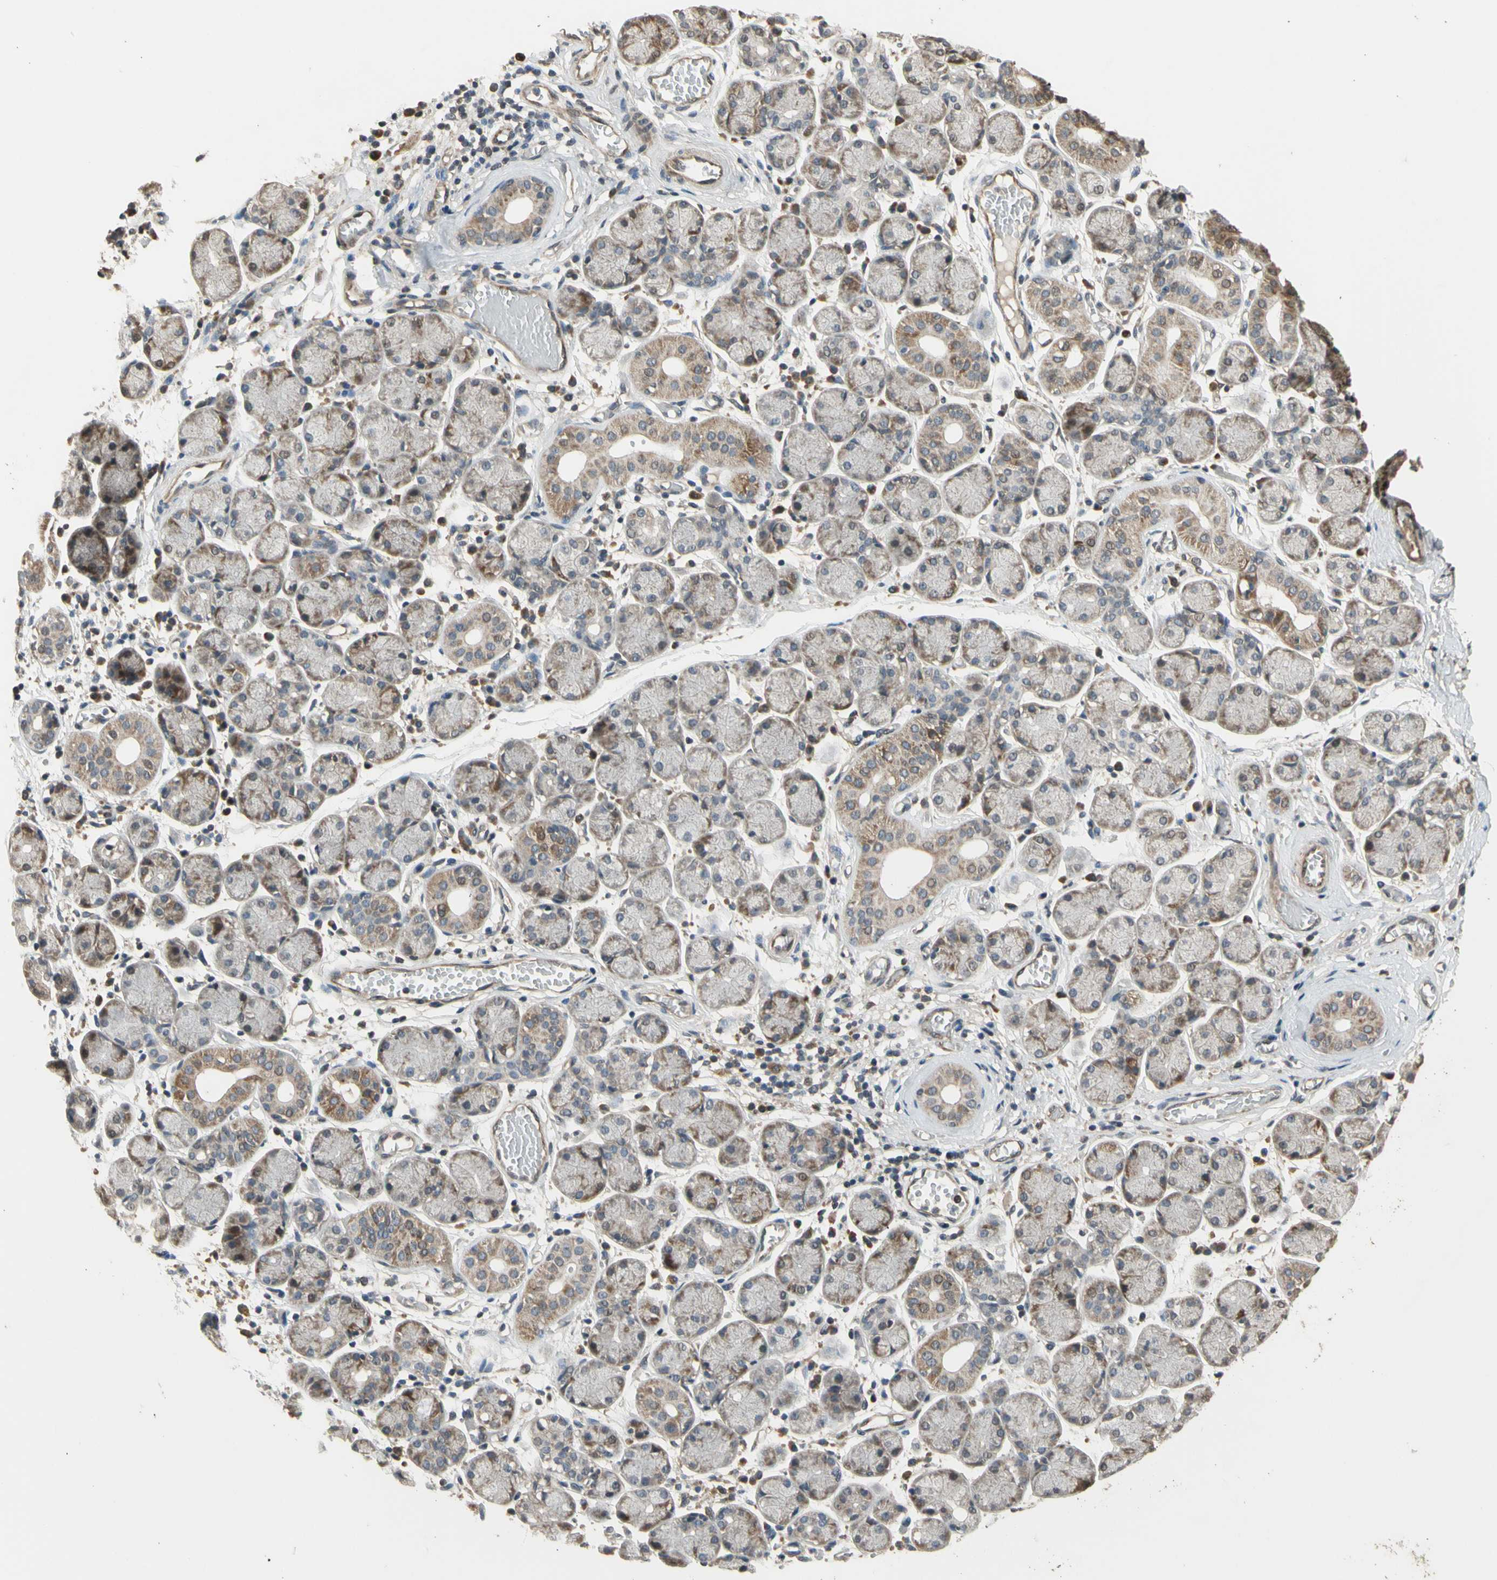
{"staining": {"intensity": "weak", "quantity": "25%-75%", "location": "cytoplasmic/membranous"}, "tissue": "salivary gland", "cell_type": "Glandular cells", "image_type": "normal", "snomed": [{"axis": "morphology", "description": "Normal tissue, NOS"}, {"axis": "topography", "description": "Salivary gland"}], "caption": "Salivary gland stained with IHC exhibits weak cytoplasmic/membranous staining in about 25%-75% of glandular cells.", "gene": "EFNB2", "patient": {"sex": "female", "age": 24}}